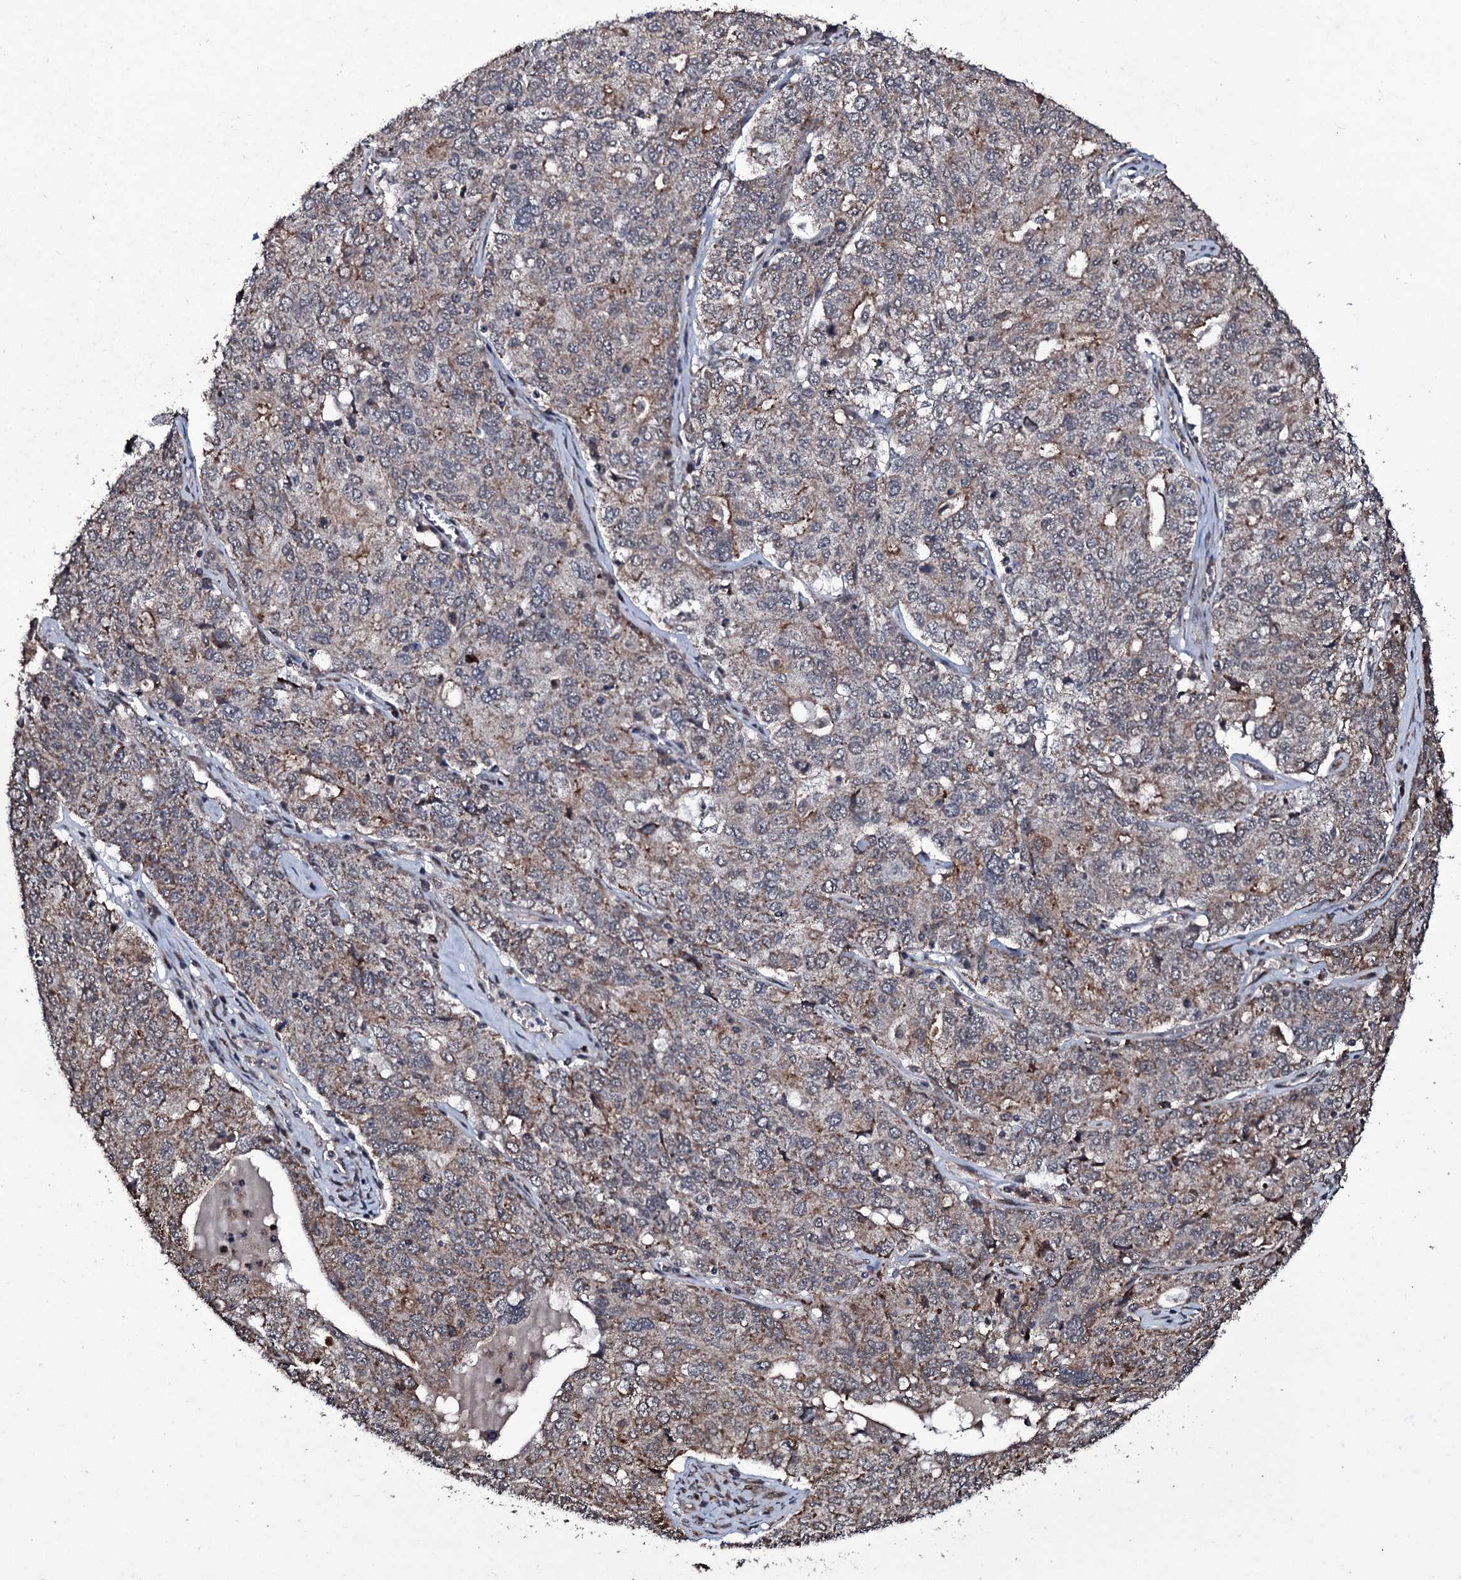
{"staining": {"intensity": "weak", "quantity": "<25%", "location": "cytoplasmic/membranous"}, "tissue": "ovarian cancer", "cell_type": "Tumor cells", "image_type": "cancer", "snomed": [{"axis": "morphology", "description": "Carcinoma, endometroid"}, {"axis": "topography", "description": "Ovary"}], "caption": "The immunohistochemistry photomicrograph has no significant positivity in tumor cells of ovarian cancer (endometroid carcinoma) tissue.", "gene": "MRPS31", "patient": {"sex": "female", "age": 62}}